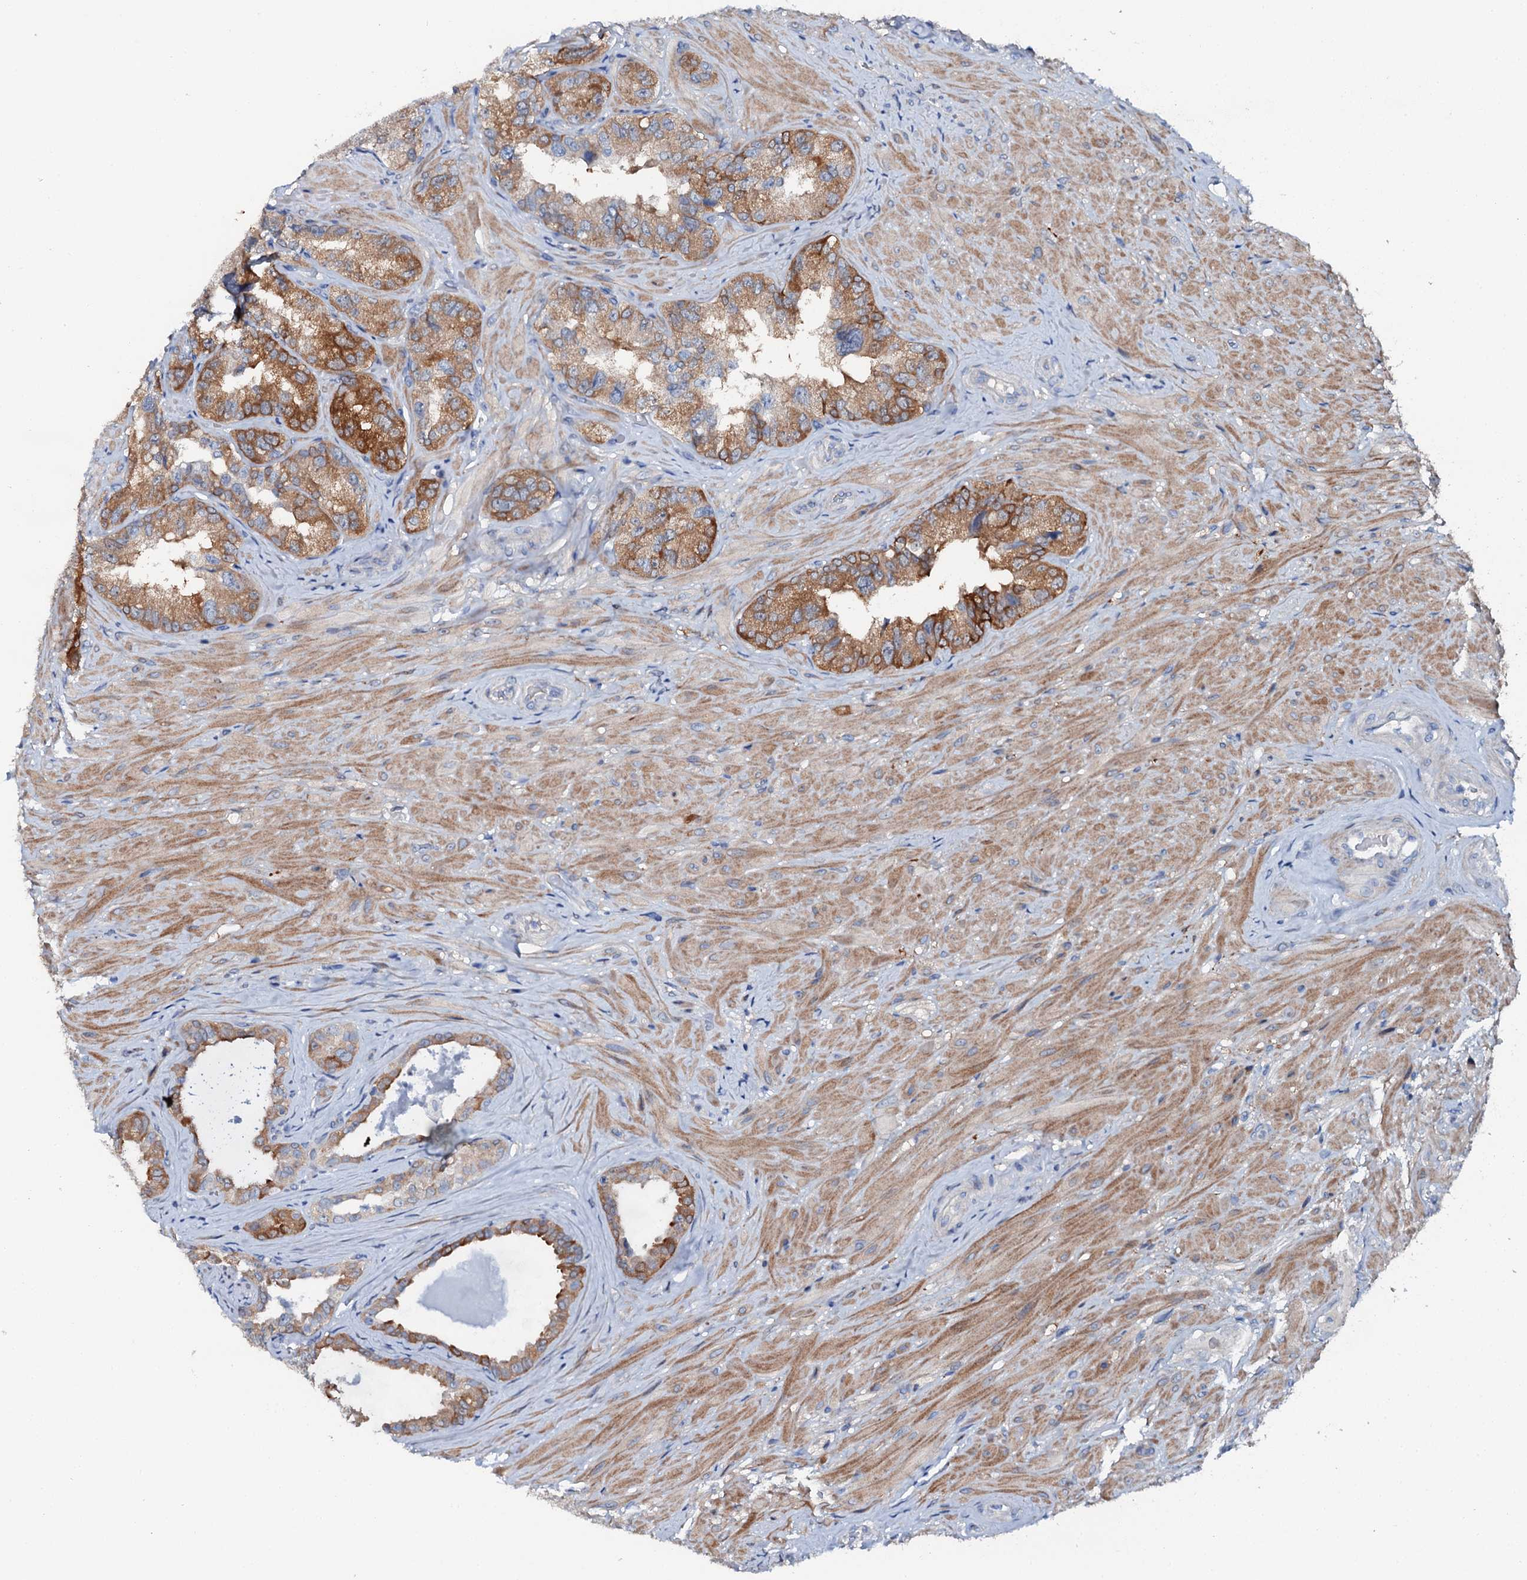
{"staining": {"intensity": "moderate", "quantity": ">75%", "location": "cytoplasmic/membranous"}, "tissue": "seminal vesicle", "cell_type": "Glandular cells", "image_type": "normal", "snomed": [{"axis": "morphology", "description": "Normal tissue, NOS"}, {"axis": "topography", "description": "Seminal veicle"}, {"axis": "topography", "description": "Peripheral nerve tissue"}], "caption": "Protein expression analysis of normal seminal vesicle reveals moderate cytoplasmic/membranous positivity in approximately >75% of glandular cells.", "gene": "GFOD2", "patient": {"sex": "male", "age": 67}}